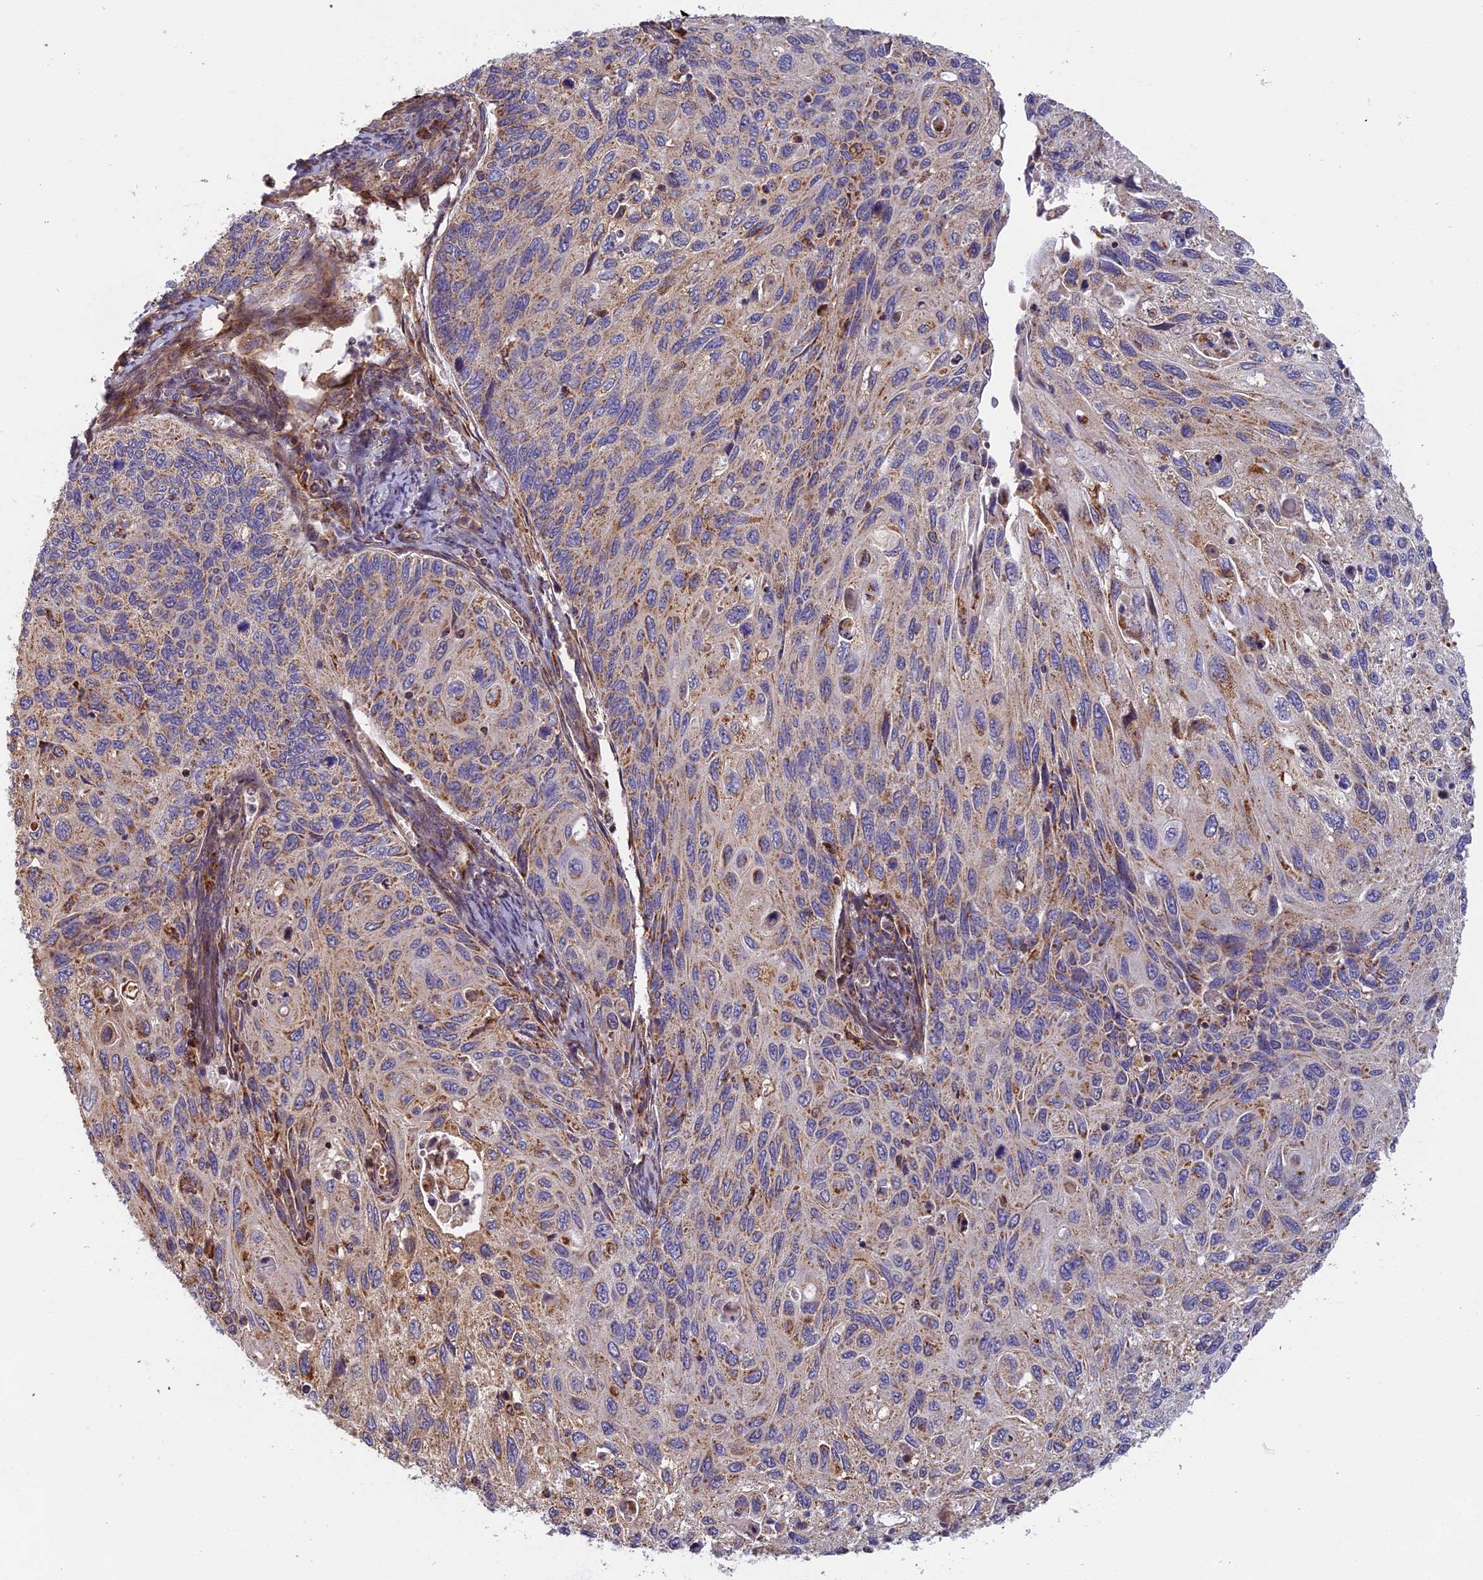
{"staining": {"intensity": "moderate", "quantity": "<25%", "location": "cytoplasmic/membranous"}, "tissue": "cervical cancer", "cell_type": "Tumor cells", "image_type": "cancer", "snomed": [{"axis": "morphology", "description": "Squamous cell carcinoma, NOS"}, {"axis": "topography", "description": "Cervix"}], "caption": "Immunohistochemical staining of human squamous cell carcinoma (cervical) shows moderate cytoplasmic/membranous protein staining in about <25% of tumor cells. Immunohistochemistry stains the protein of interest in brown and the nuclei are stained blue.", "gene": "EDAR", "patient": {"sex": "female", "age": 70}}